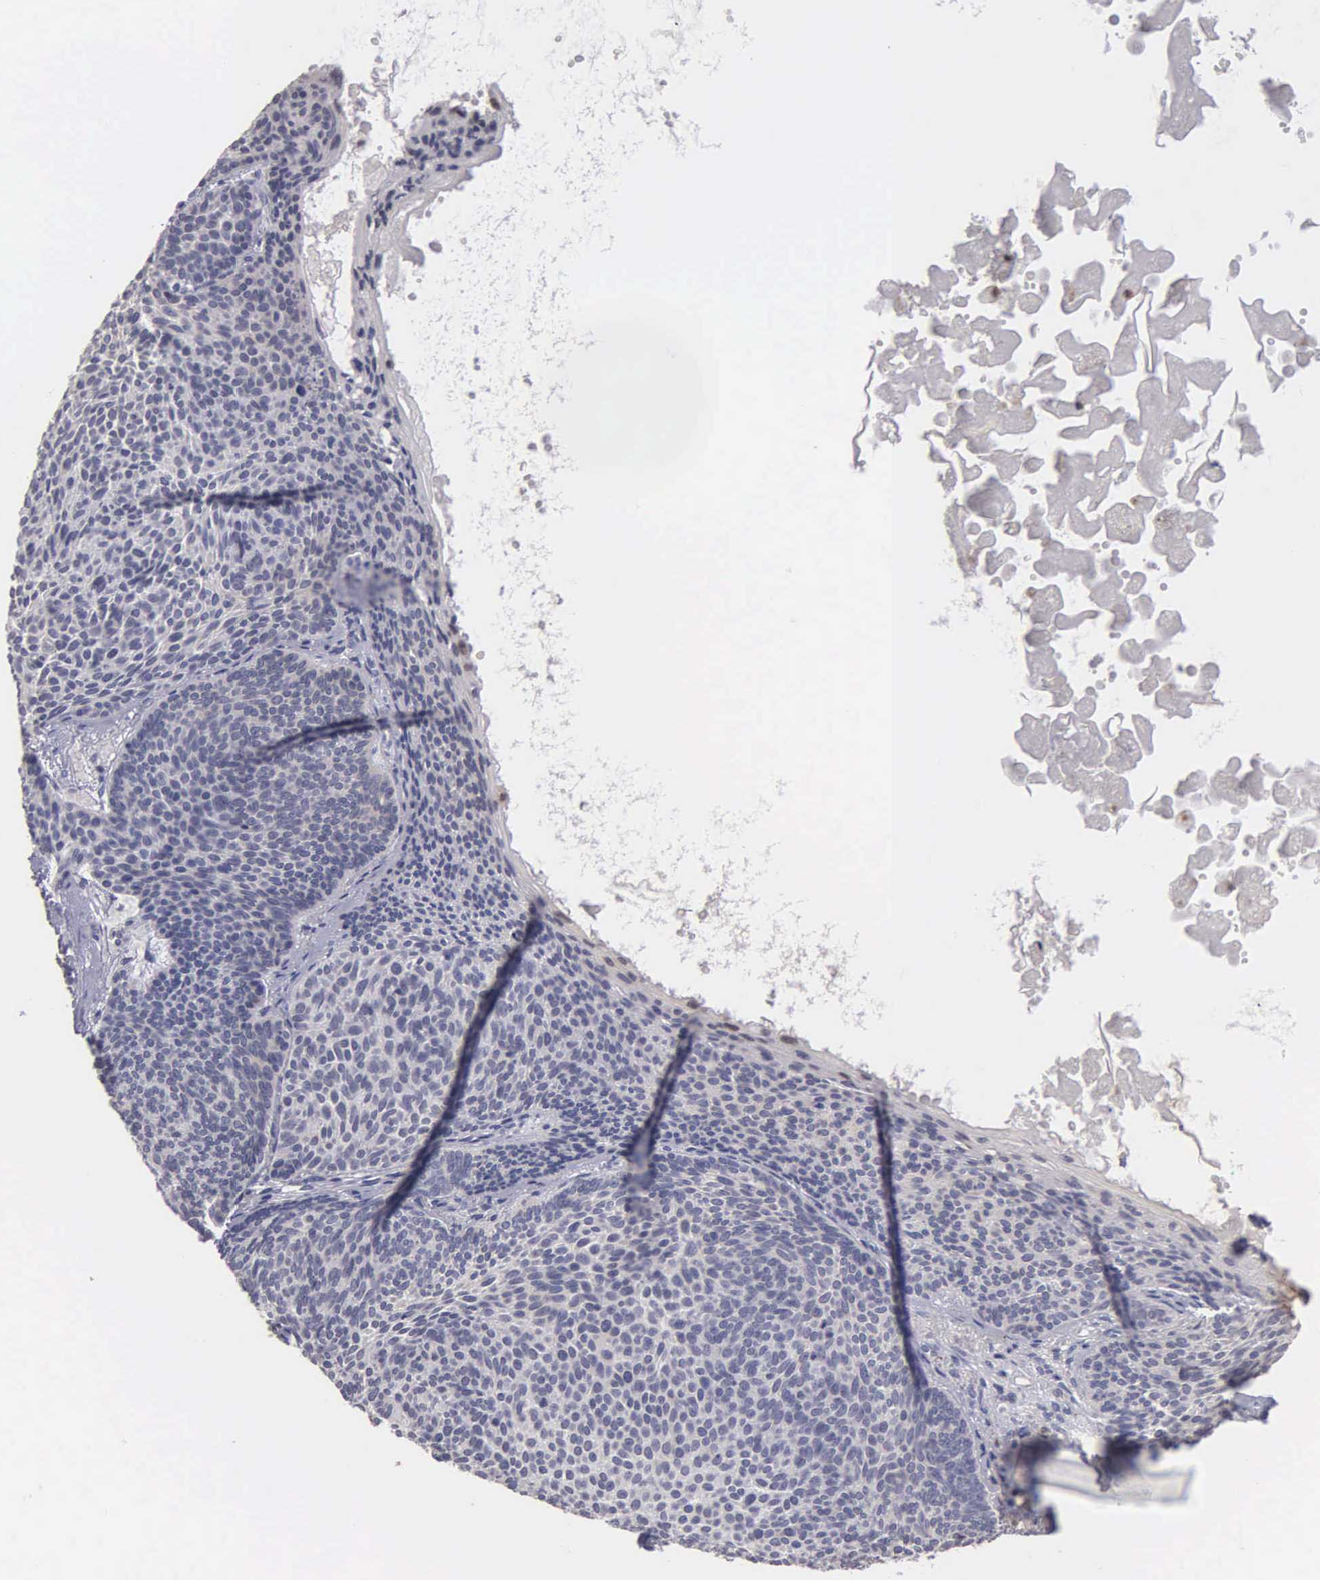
{"staining": {"intensity": "negative", "quantity": "none", "location": "none"}, "tissue": "skin cancer", "cell_type": "Tumor cells", "image_type": "cancer", "snomed": [{"axis": "morphology", "description": "Basal cell carcinoma"}, {"axis": "topography", "description": "Skin"}], "caption": "Immunohistochemistry (IHC) of skin cancer (basal cell carcinoma) demonstrates no staining in tumor cells. Brightfield microscopy of immunohistochemistry stained with DAB (brown) and hematoxylin (blue), captured at high magnification.", "gene": "BRD1", "patient": {"sex": "male", "age": 84}}